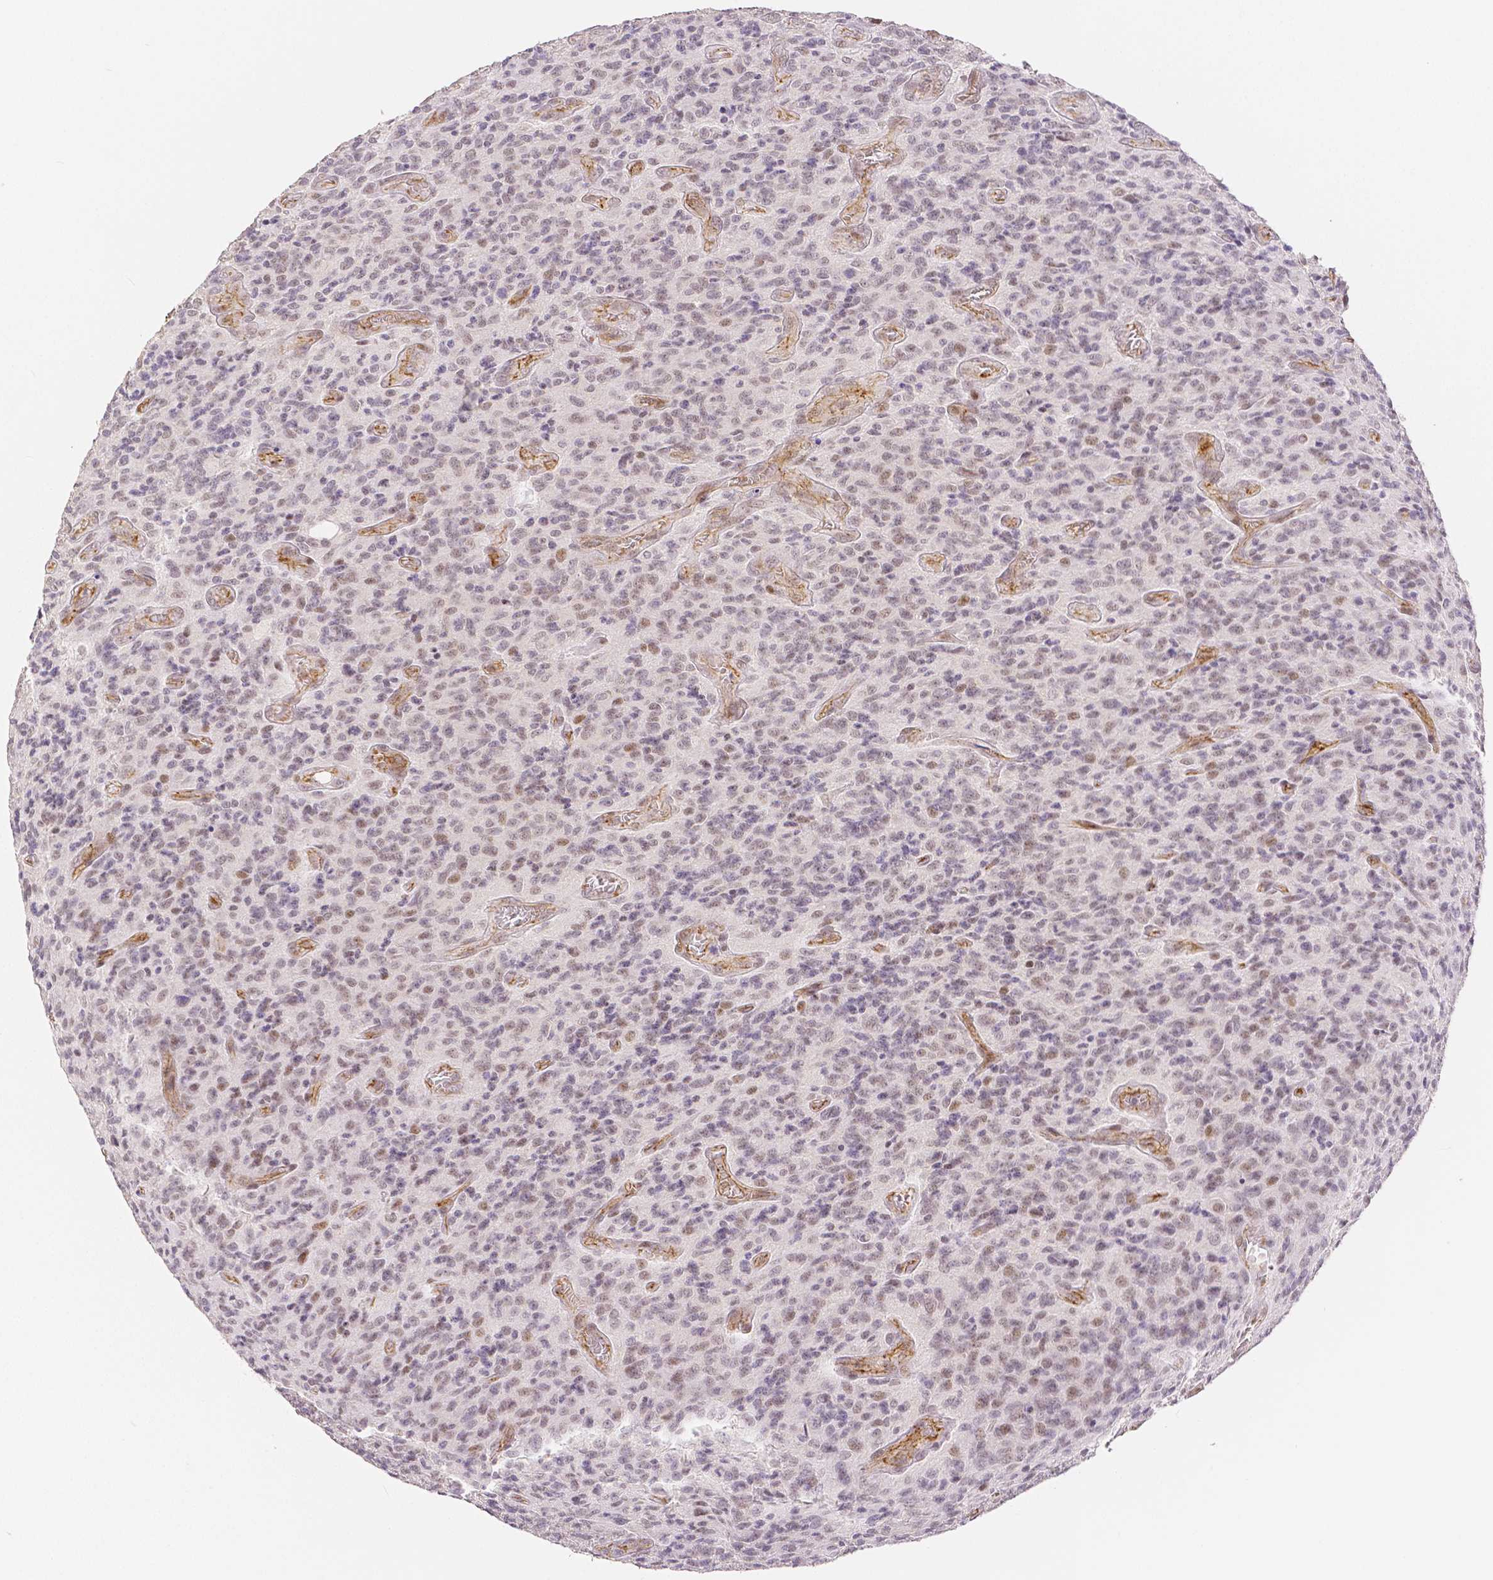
{"staining": {"intensity": "weak", "quantity": "<25%", "location": "cytoplasmic/membranous,nuclear"}, "tissue": "glioma", "cell_type": "Tumor cells", "image_type": "cancer", "snomed": [{"axis": "morphology", "description": "Glioma, malignant, High grade"}, {"axis": "topography", "description": "Brain"}], "caption": "Image shows no significant protein staining in tumor cells of malignant high-grade glioma.", "gene": "OCLN", "patient": {"sex": "male", "age": 76}}